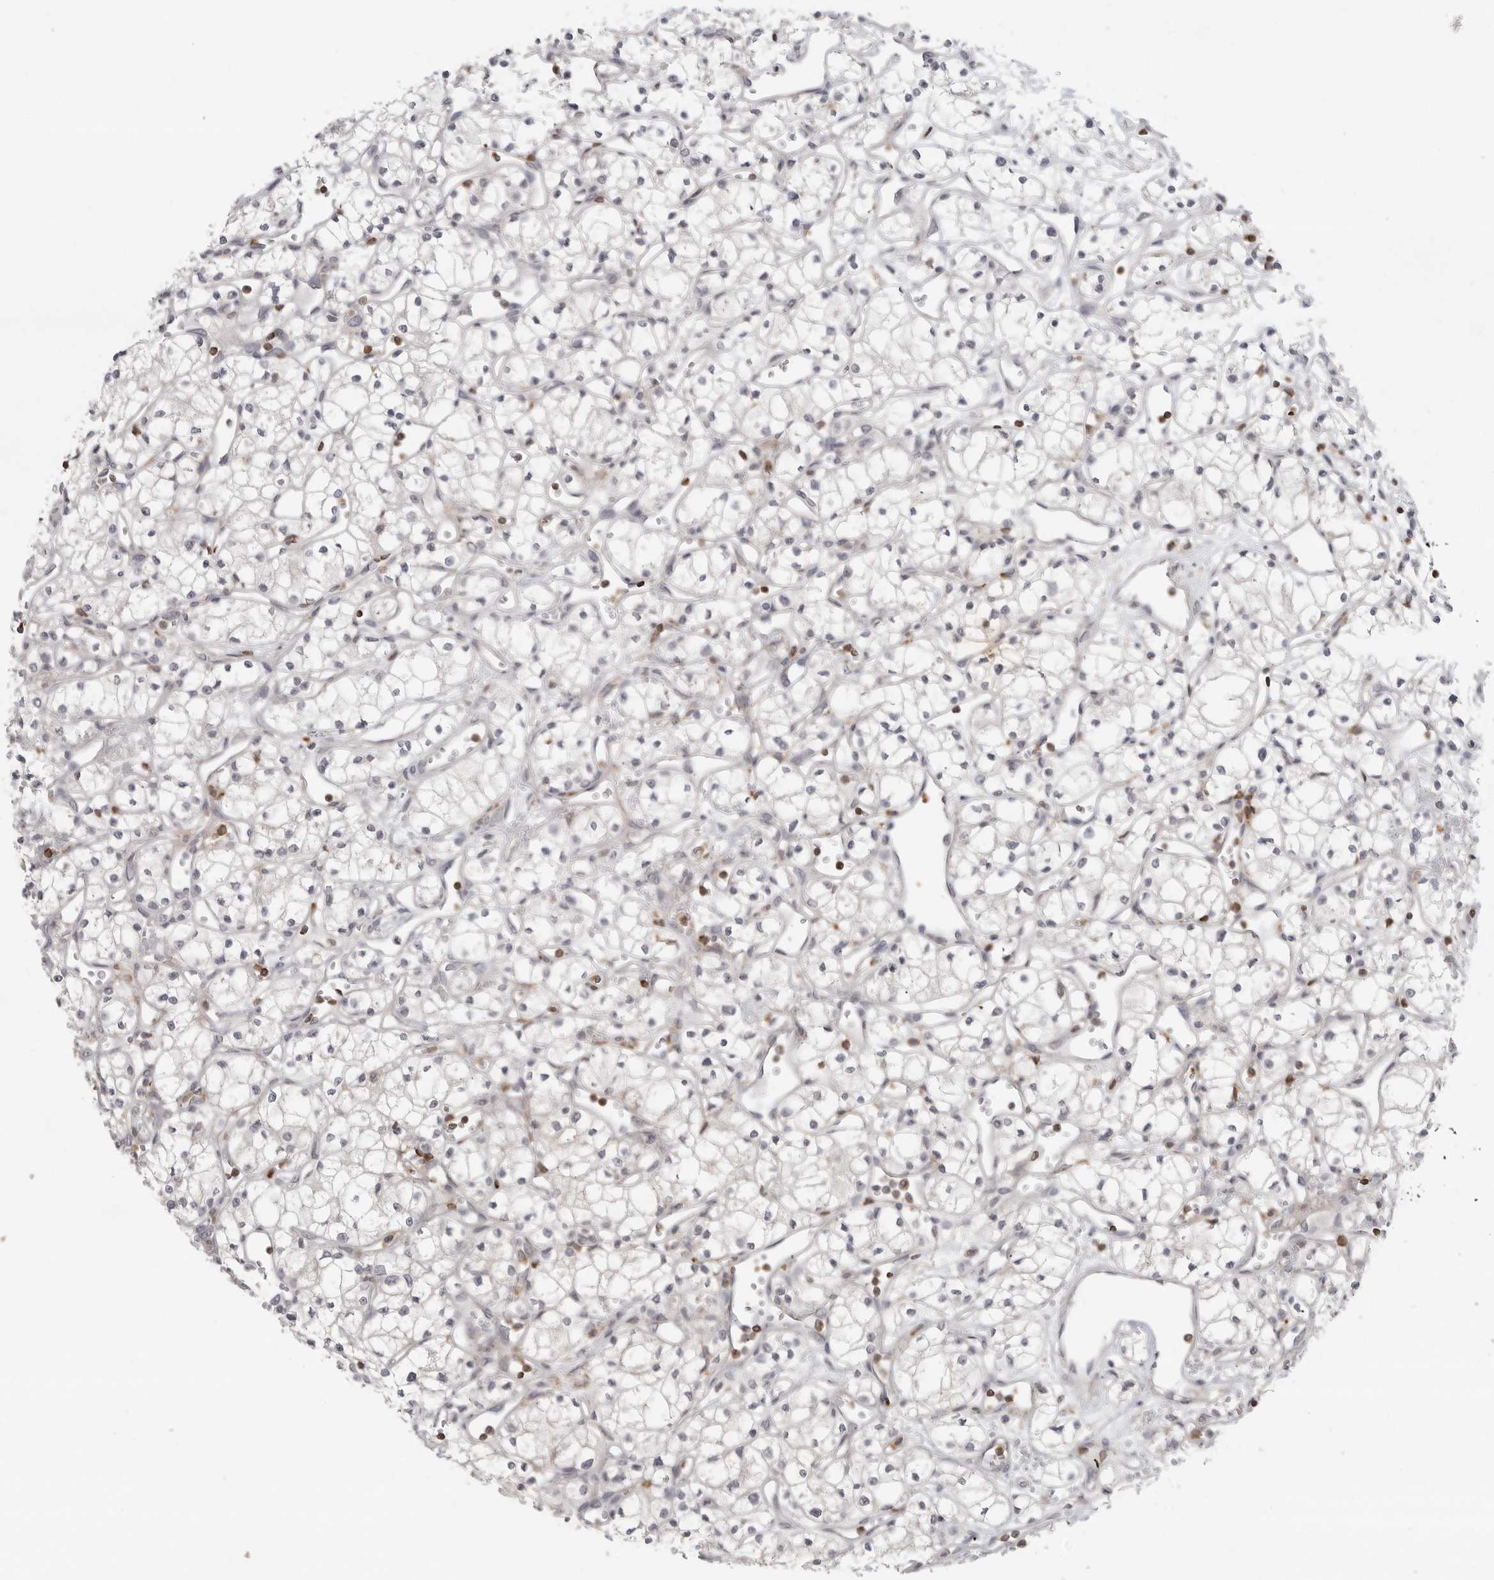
{"staining": {"intensity": "negative", "quantity": "none", "location": "none"}, "tissue": "renal cancer", "cell_type": "Tumor cells", "image_type": "cancer", "snomed": [{"axis": "morphology", "description": "Adenocarcinoma, NOS"}, {"axis": "topography", "description": "Kidney"}], "caption": "A histopathology image of renal cancer stained for a protein shows no brown staining in tumor cells.", "gene": "SH3KBP1", "patient": {"sex": "male", "age": 59}}